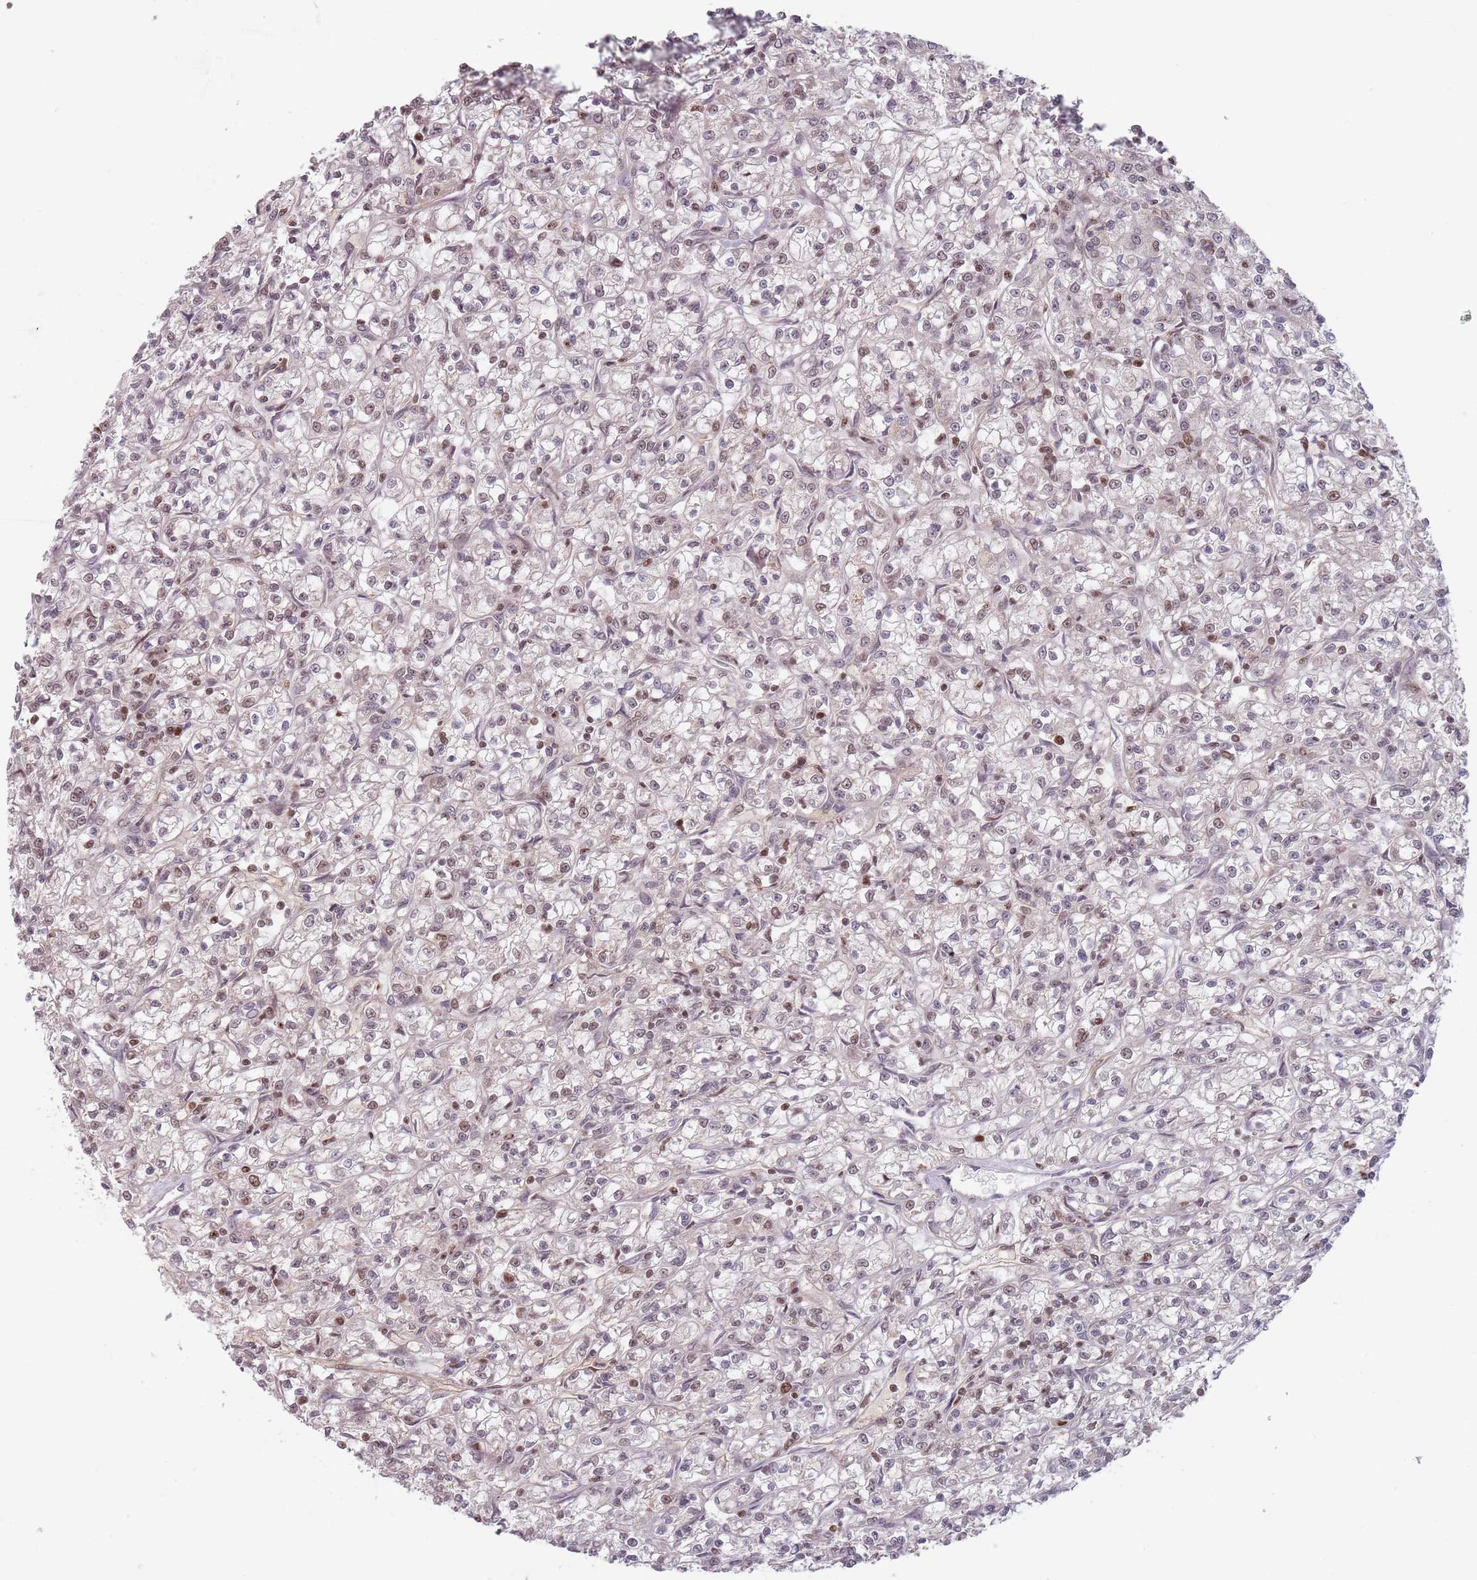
{"staining": {"intensity": "weak", "quantity": "25%-75%", "location": "cytoplasmic/membranous,nuclear"}, "tissue": "renal cancer", "cell_type": "Tumor cells", "image_type": "cancer", "snomed": [{"axis": "morphology", "description": "Adenocarcinoma, NOS"}, {"axis": "topography", "description": "Kidney"}], "caption": "IHC (DAB) staining of renal cancer displays weak cytoplasmic/membranous and nuclear protein expression in approximately 25%-75% of tumor cells. (DAB (3,3'-diaminobenzidine) IHC, brown staining for protein, blue staining for nuclei).", "gene": "NUP50", "patient": {"sex": "female", "age": 59}}